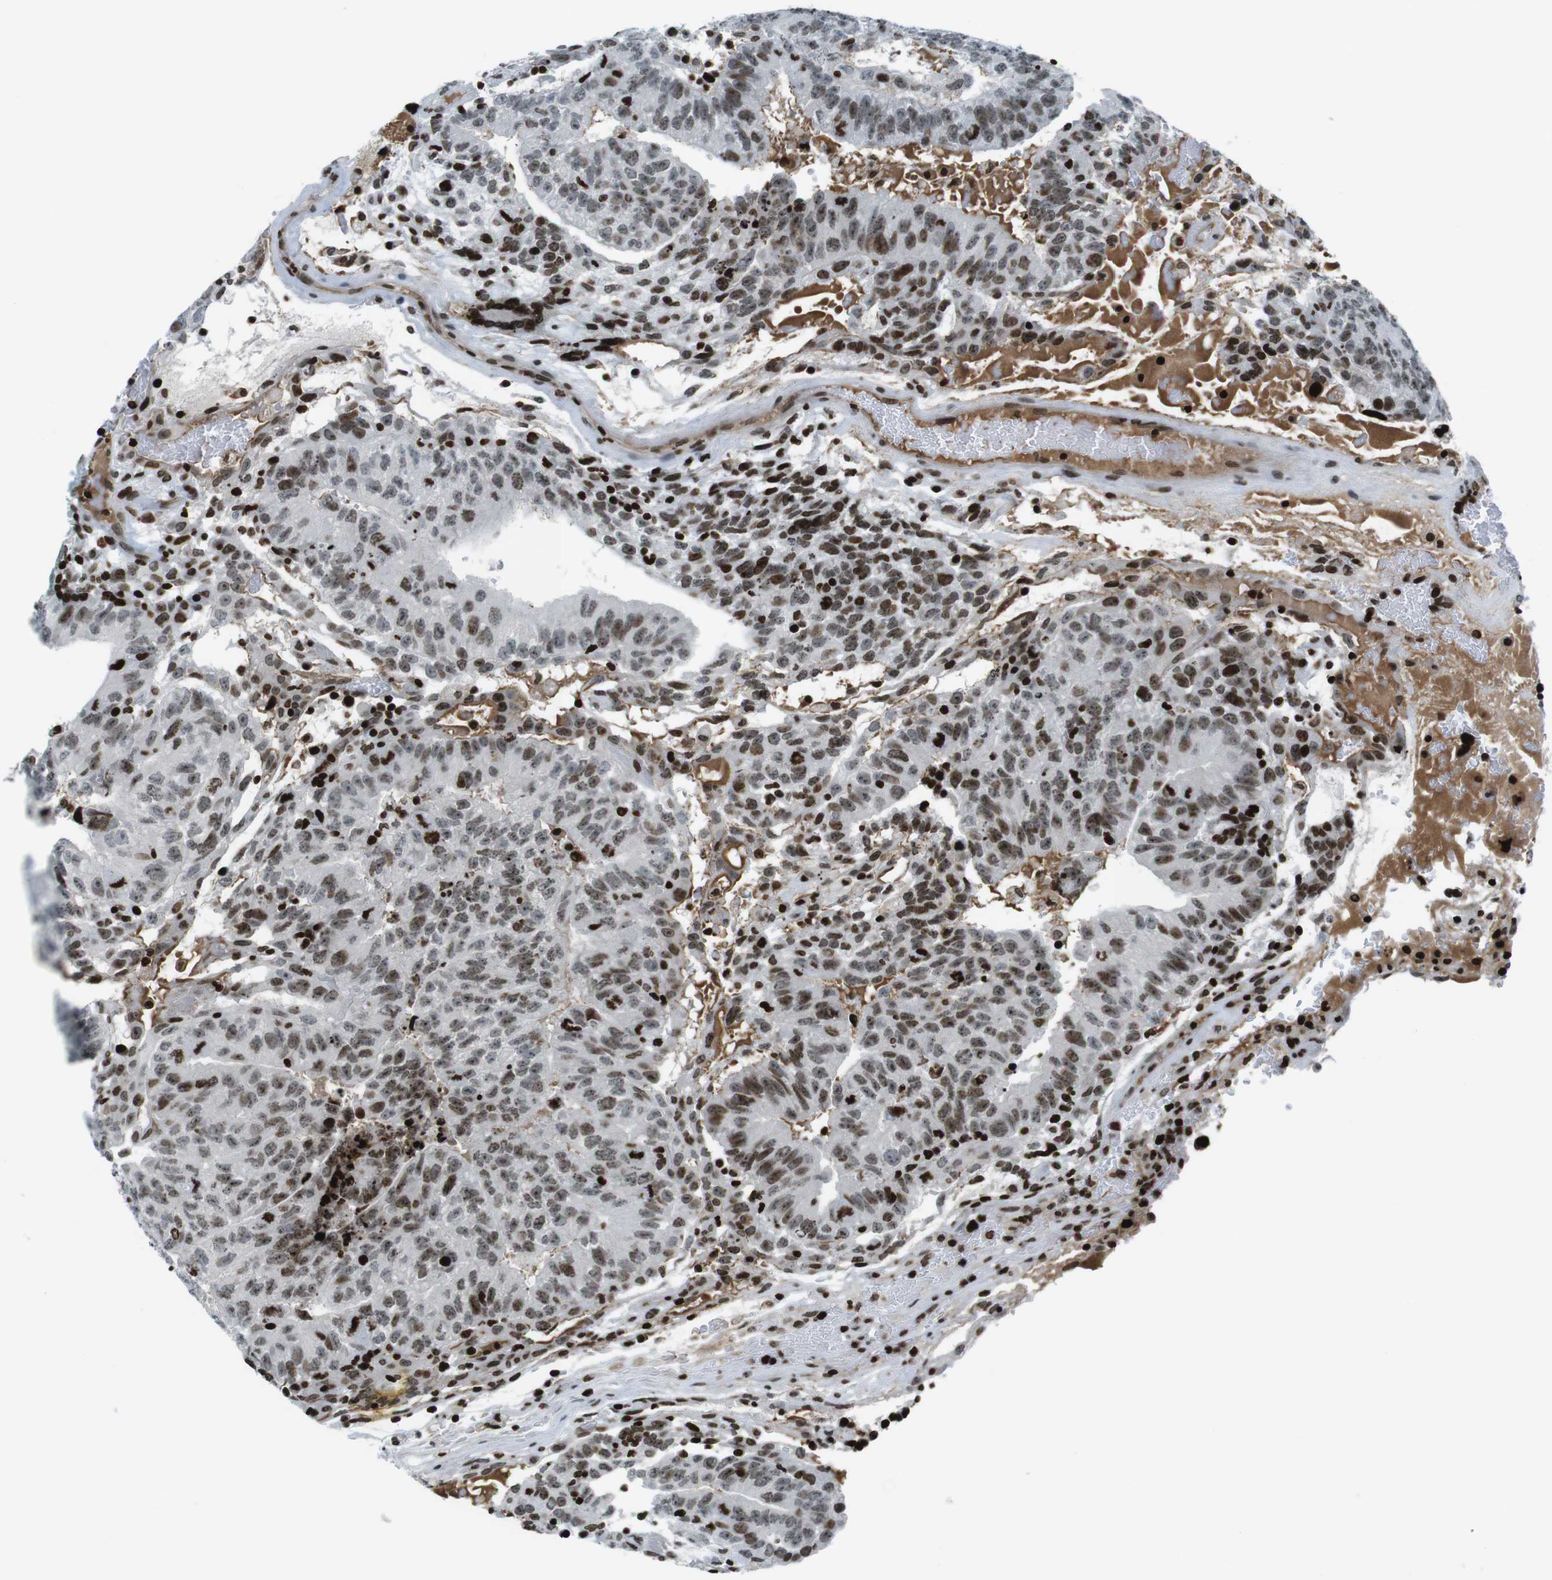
{"staining": {"intensity": "moderate", "quantity": "25%-75%", "location": "nuclear"}, "tissue": "testis cancer", "cell_type": "Tumor cells", "image_type": "cancer", "snomed": [{"axis": "morphology", "description": "Seminoma, NOS"}, {"axis": "morphology", "description": "Carcinoma, Embryonal, NOS"}, {"axis": "topography", "description": "Testis"}], "caption": "Protein staining of testis cancer (embryonal carcinoma) tissue exhibits moderate nuclear positivity in approximately 25%-75% of tumor cells.", "gene": "H2AC8", "patient": {"sex": "male", "age": 52}}